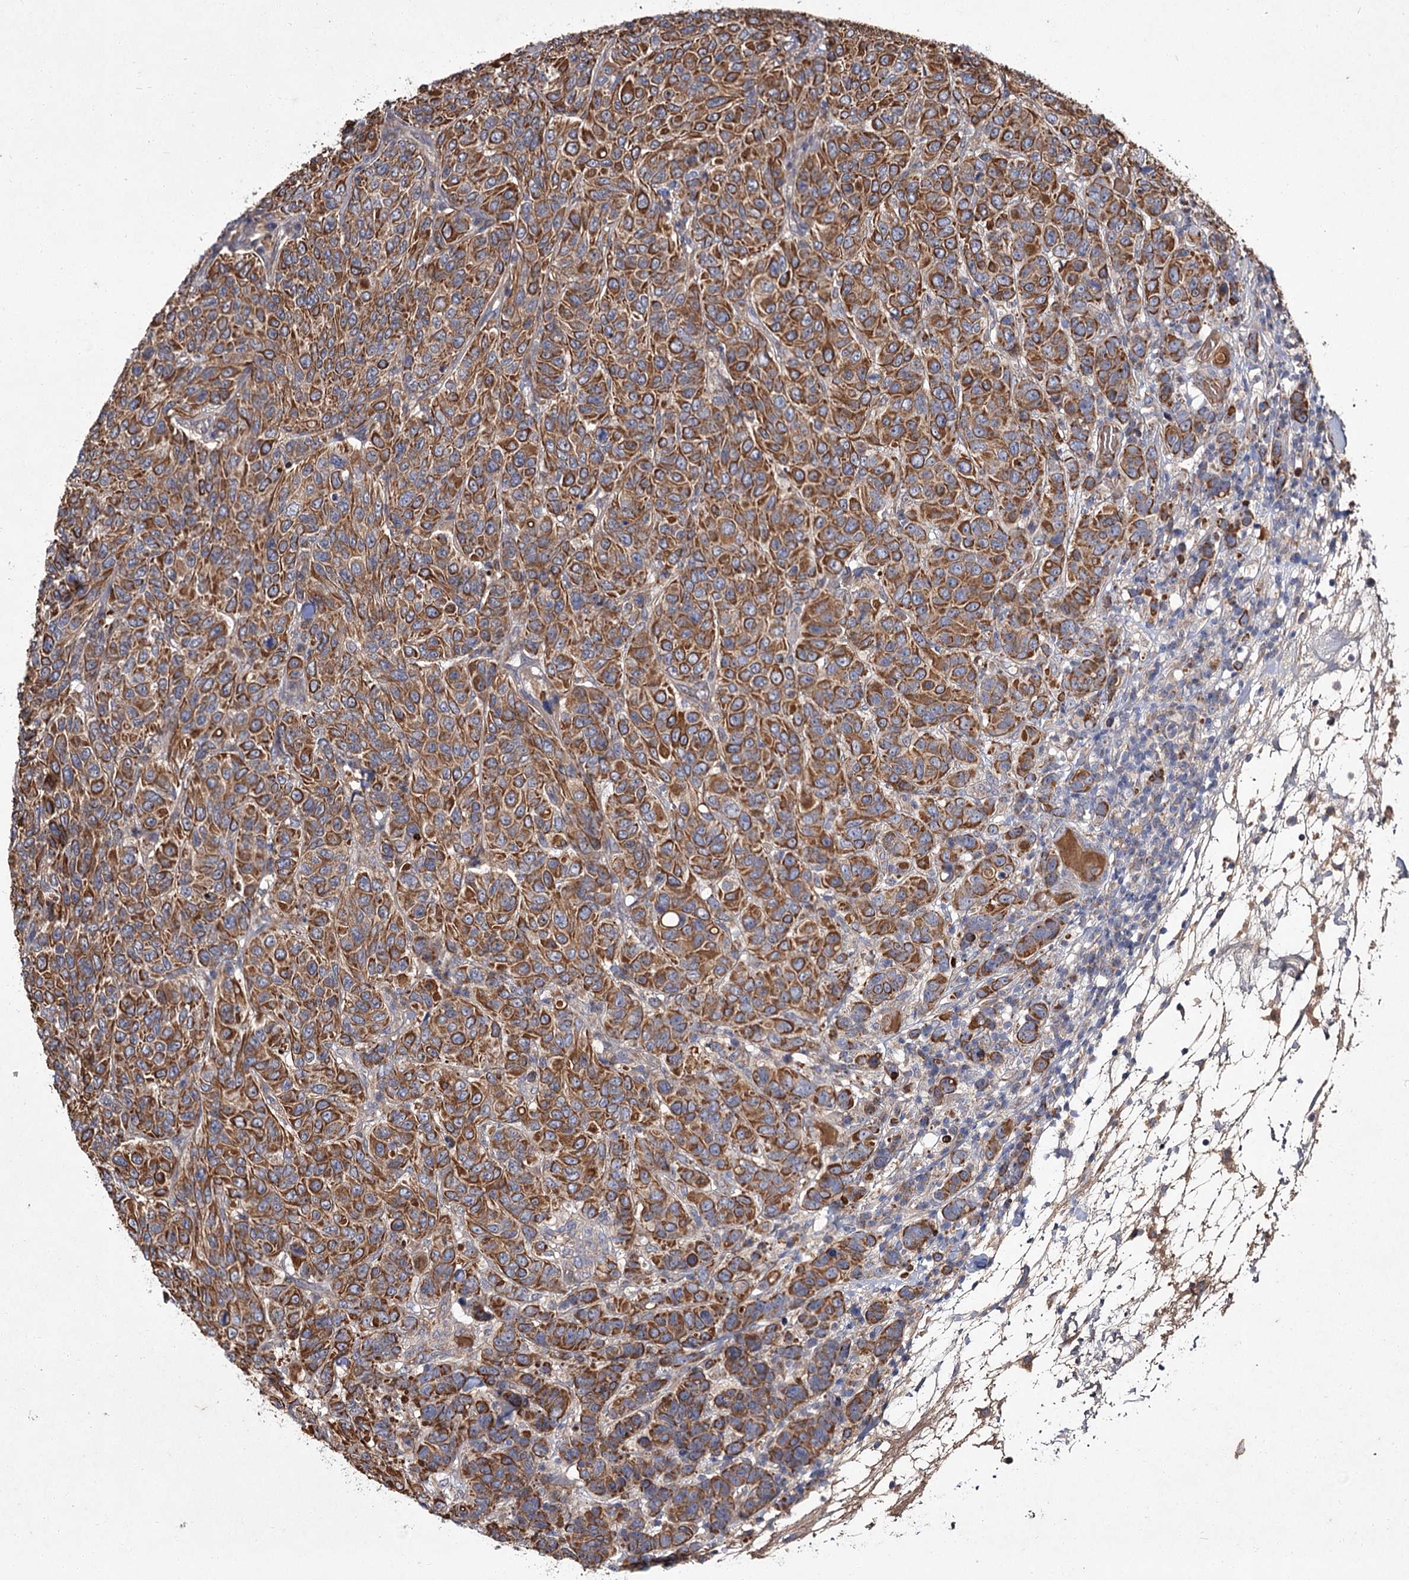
{"staining": {"intensity": "strong", "quantity": ">75%", "location": "cytoplasmic/membranous"}, "tissue": "breast cancer", "cell_type": "Tumor cells", "image_type": "cancer", "snomed": [{"axis": "morphology", "description": "Duct carcinoma"}, {"axis": "topography", "description": "Breast"}], "caption": "Protein expression analysis of breast cancer displays strong cytoplasmic/membranous staining in approximately >75% of tumor cells.", "gene": "MFN1", "patient": {"sex": "female", "age": 55}}